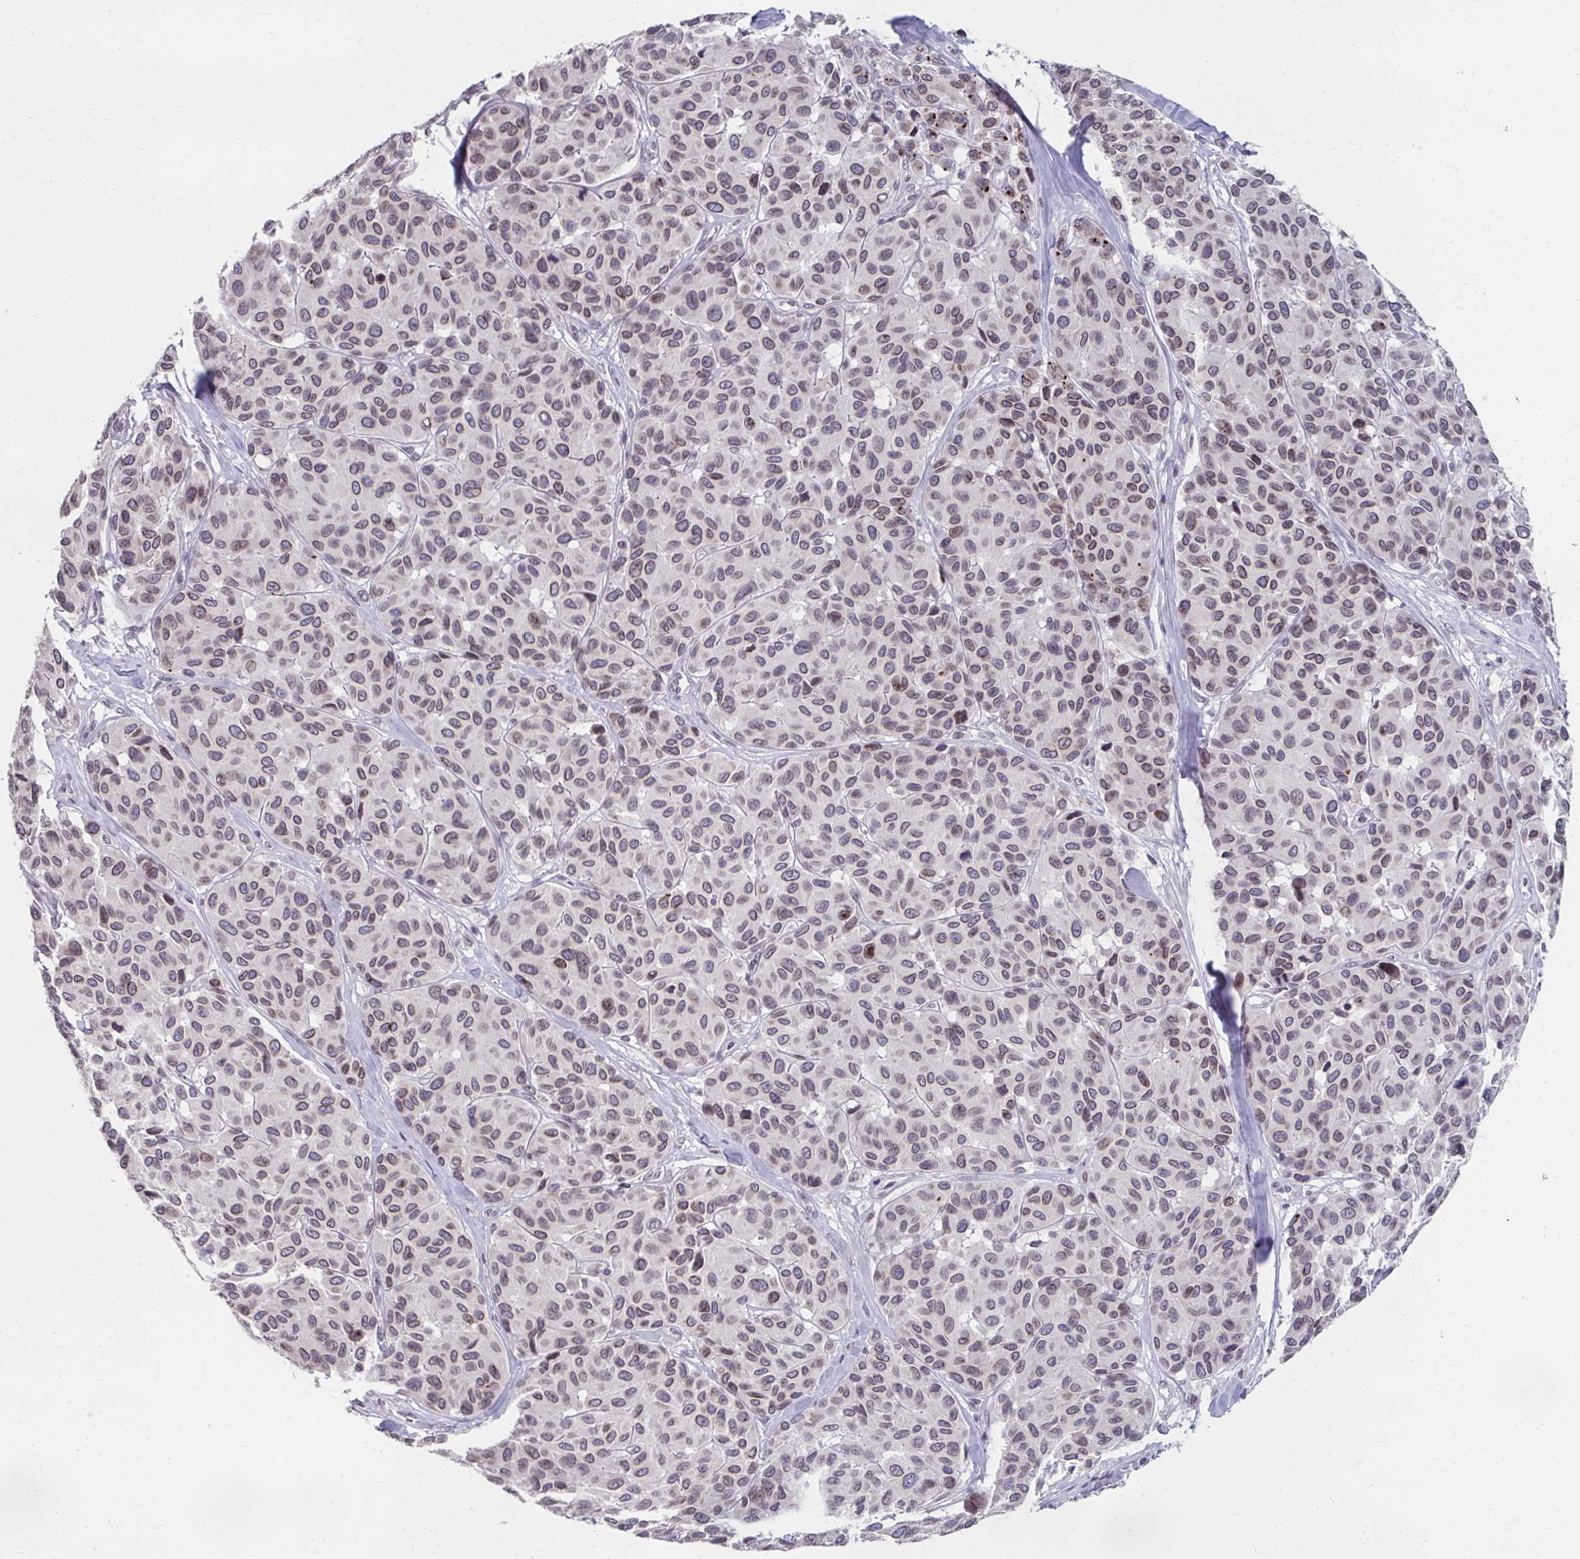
{"staining": {"intensity": "strong", "quantity": "25%-75%", "location": "cytoplasmic/membranous,nuclear"}, "tissue": "melanoma", "cell_type": "Tumor cells", "image_type": "cancer", "snomed": [{"axis": "morphology", "description": "Malignant melanoma, NOS"}, {"axis": "topography", "description": "Skin"}], "caption": "The micrograph shows a brown stain indicating the presence of a protein in the cytoplasmic/membranous and nuclear of tumor cells in melanoma.", "gene": "NUP133", "patient": {"sex": "female", "age": 66}}